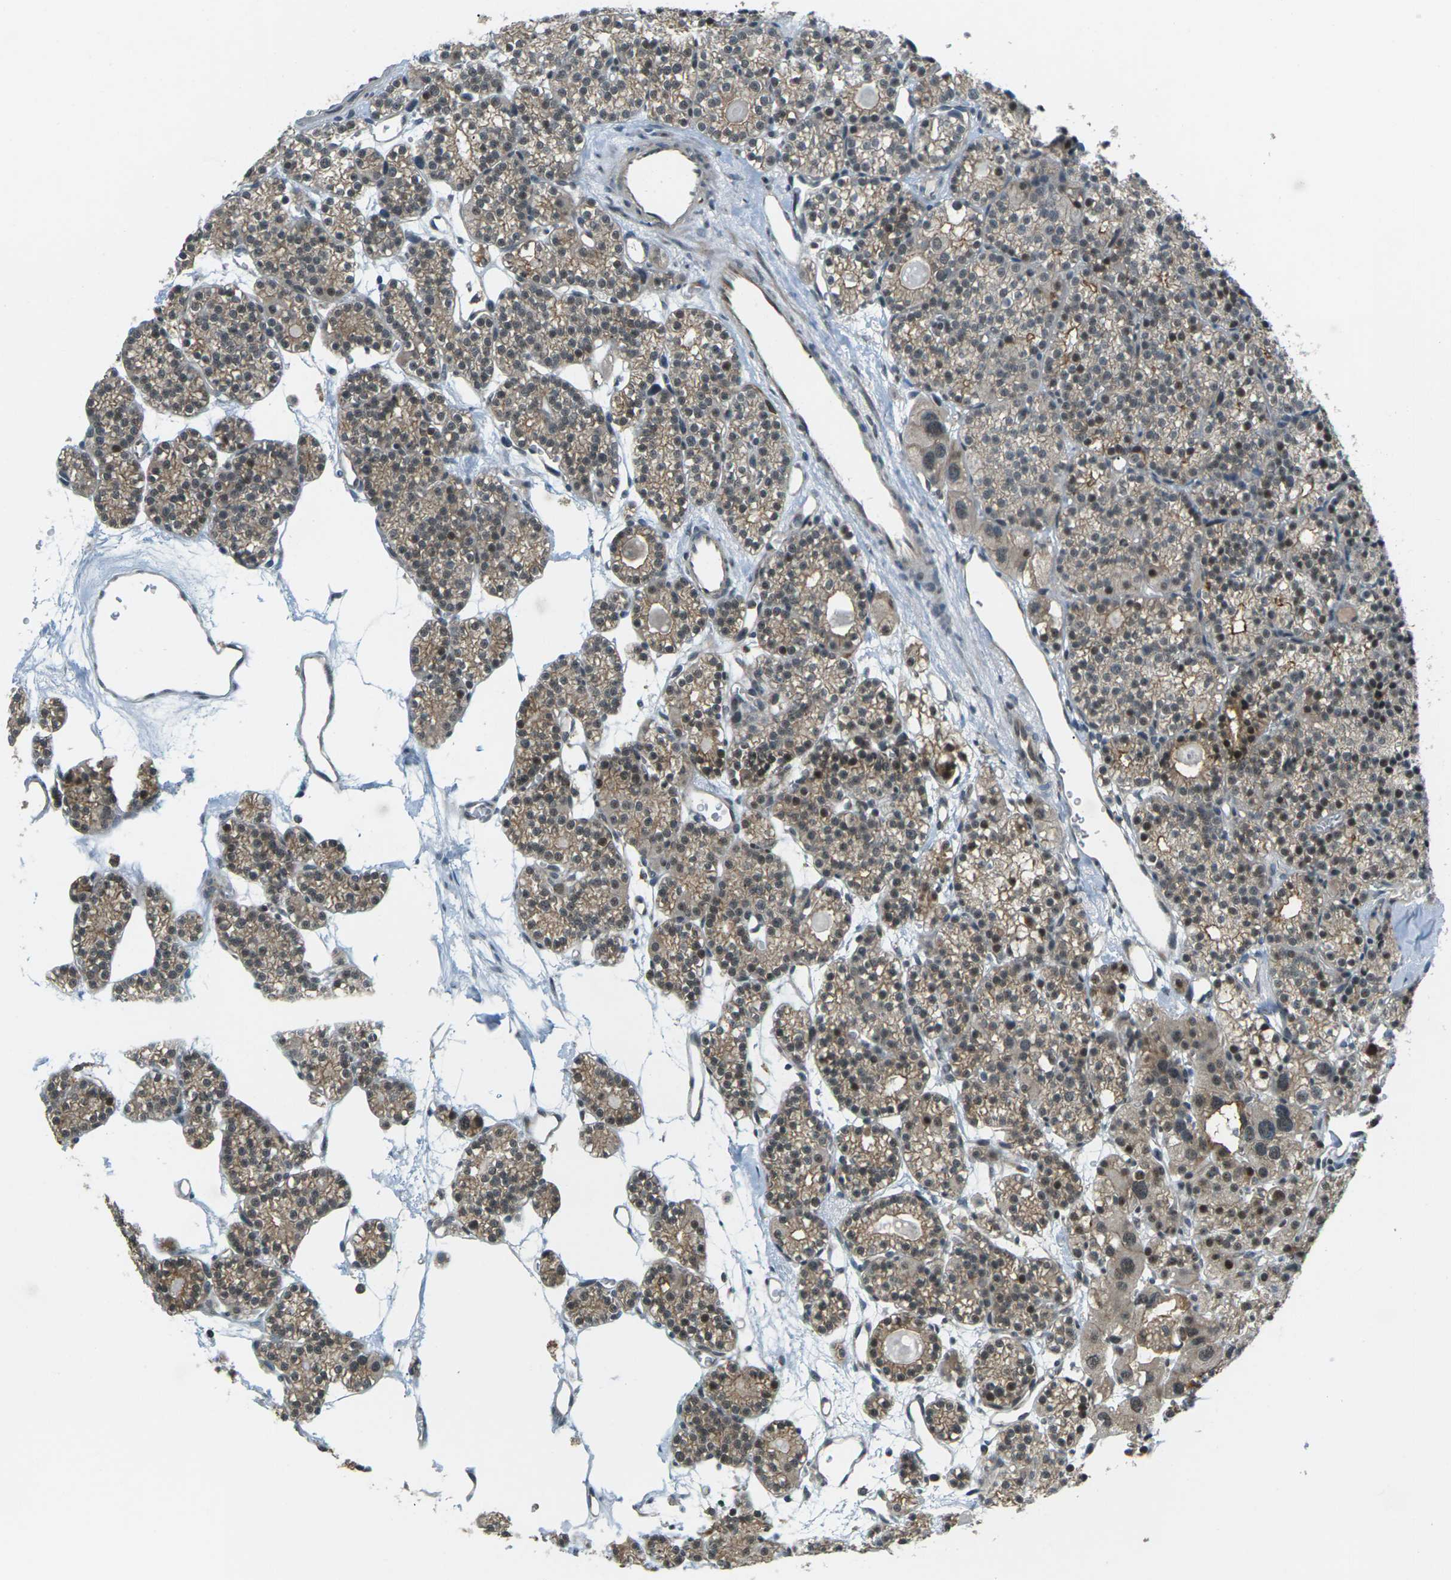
{"staining": {"intensity": "strong", "quantity": ">75%", "location": "cytoplasmic/membranous,nuclear"}, "tissue": "parathyroid gland", "cell_type": "Glandular cells", "image_type": "normal", "snomed": [{"axis": "morphology", "description": "Normal tissue, NOS"}, {"axis": "topography", "description": "Parathyroid gland"}], "caption": "An image of parathyroid gland stained for a protein shows strong cytoplasmic/membranous,nuclear brown staining in glandular cells. (DAB (3,3'-diaminobenzidine) IHC, brown staining for protein, blue staining for nuclei).", "gene": "UBE2S", "patient": {"sex": "female", "age": 64}}